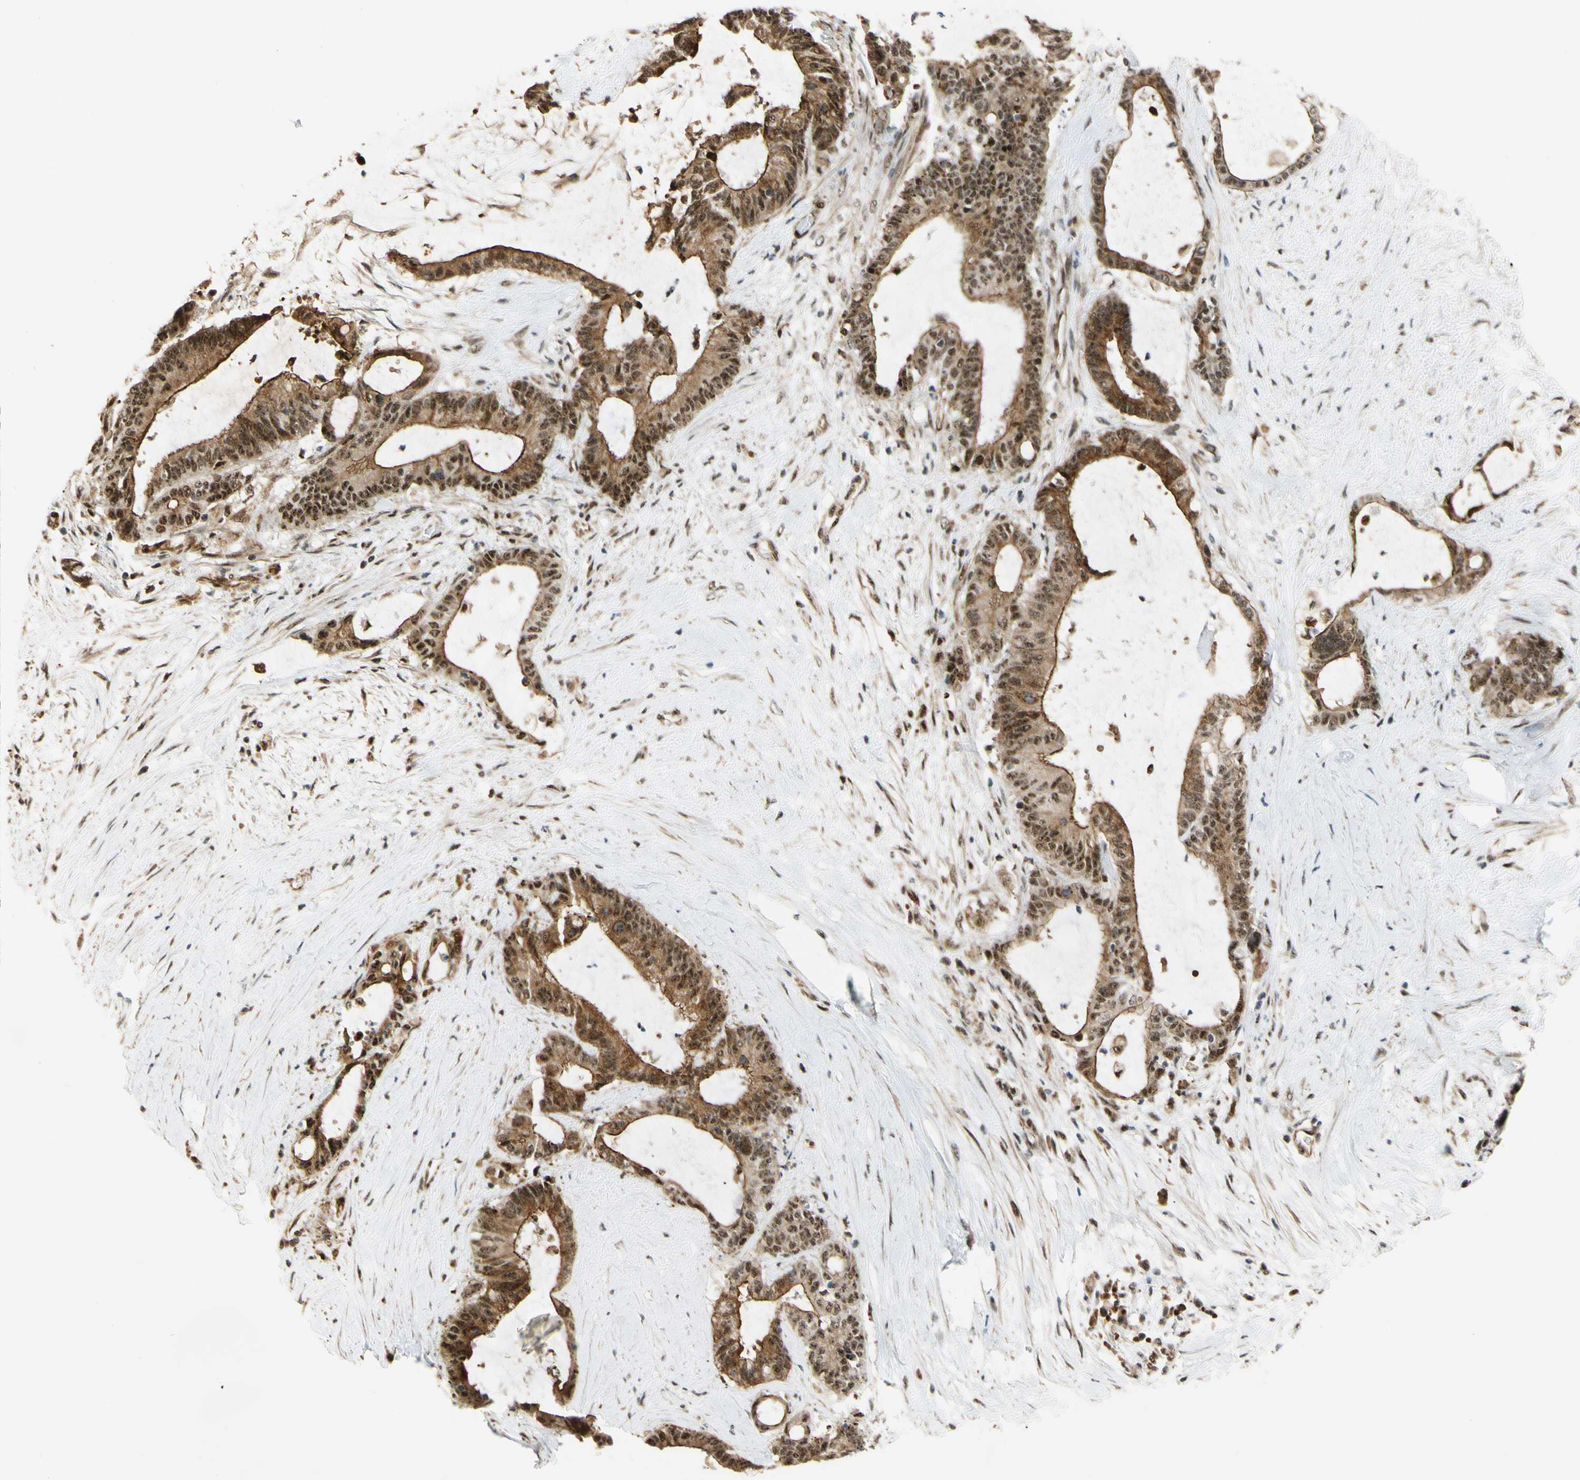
{"staining": {"intensity": "moderate", "quantity": ">75%", "location": "cytoplasmic/membranous,nuclear"}, "tissue": "liver cancer", "cell_type": "Tumor cells", "image_type": "cancer", "snomed": [{"axis": "morphology", "description": "Cholangiocarcinoma"}, {"axis": "topography", "description": "Liver"}], "caption": "Immunohistochemical staining of human liver cholangiocarcinoma shows moderate cytoplasmic/membranous and nuclear protein positivity in approximately >75% of tumor cells. (Stains: DAB (3,3'-diaminobenzidine) in brown, nuclei in blue, Microscopy: brightfield microscopy at high magnification).", "gene": "SAP18", "patient": {"sex": "female", "age": 73}}